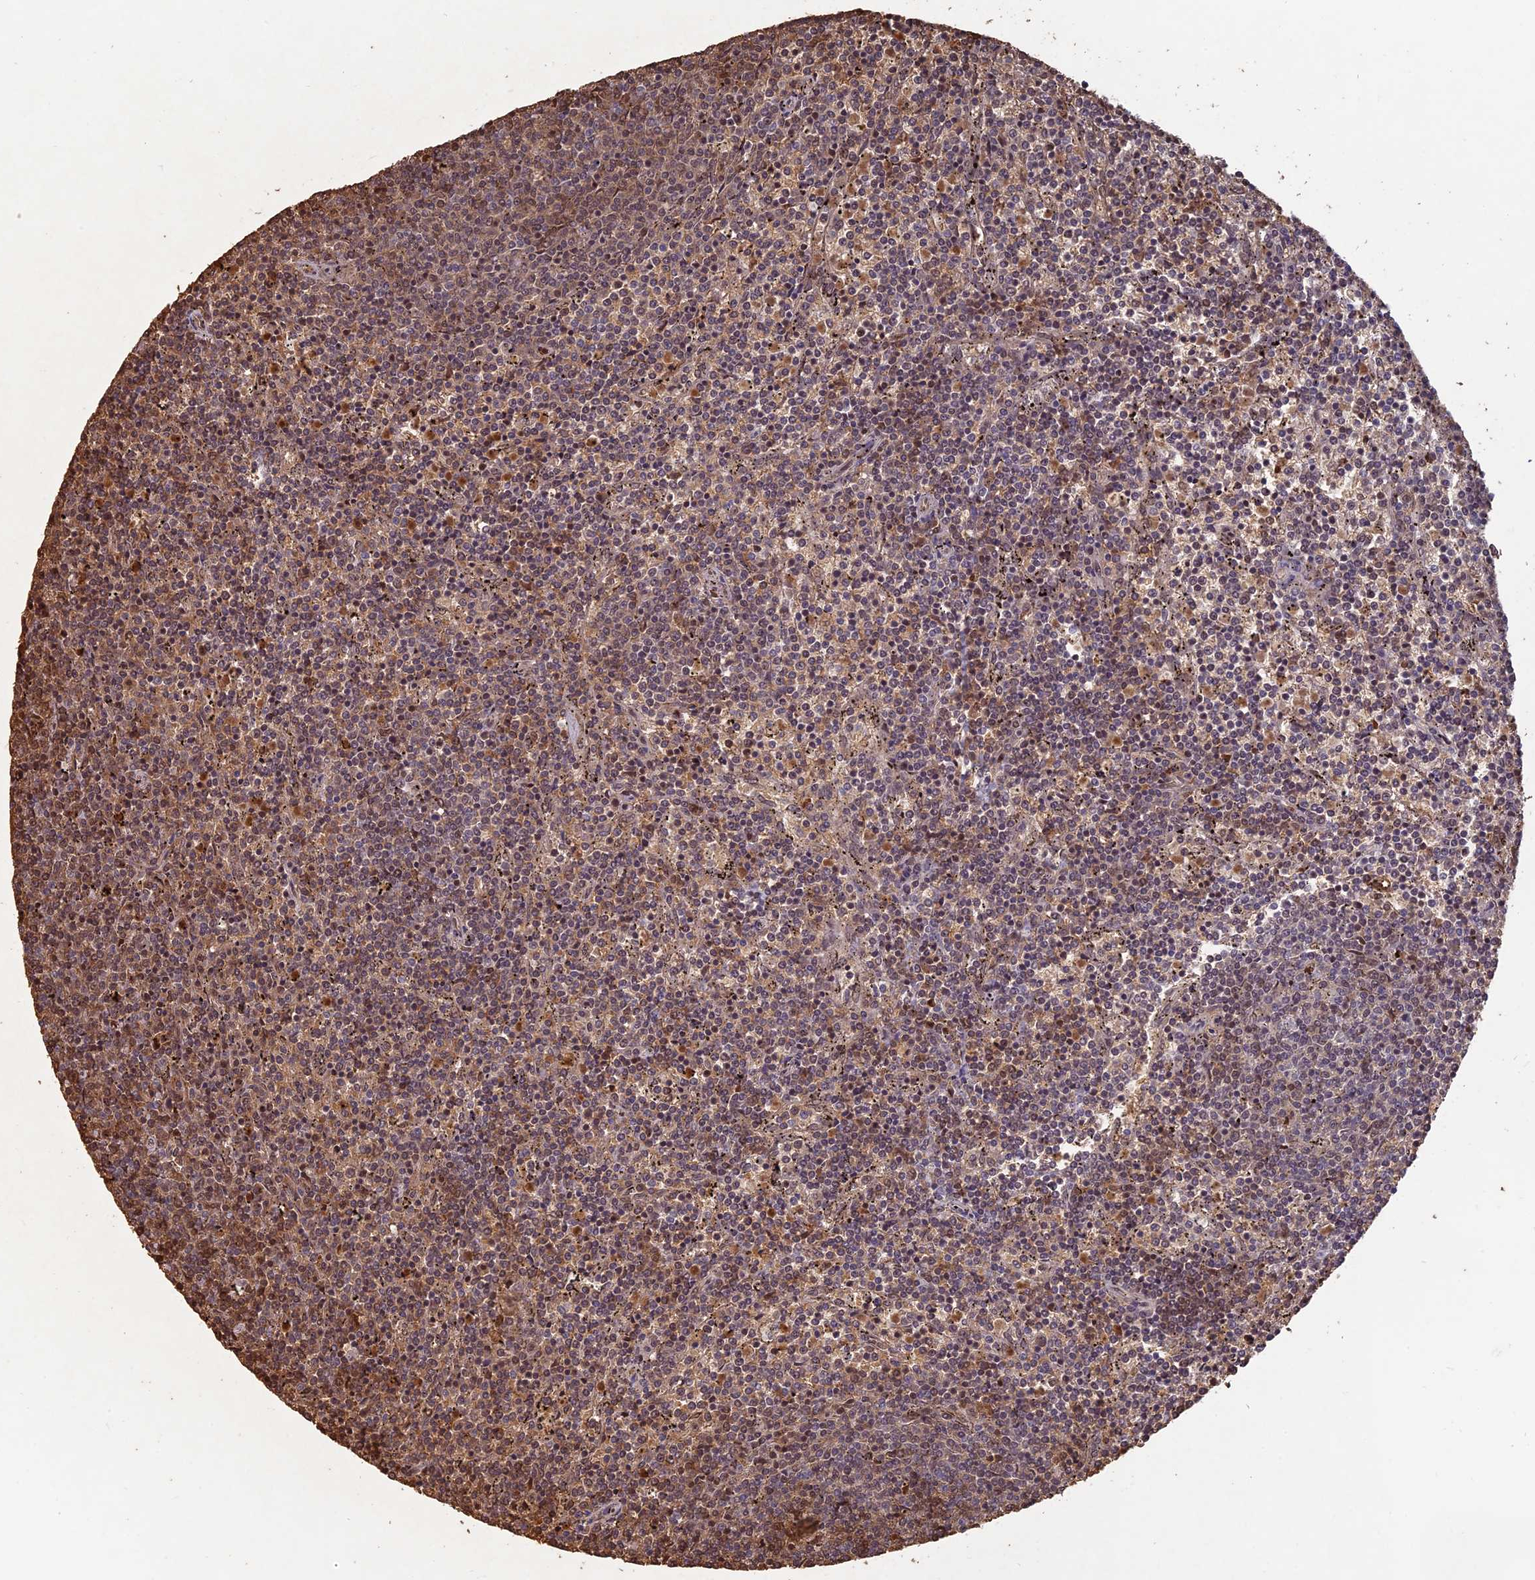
{"staining": {"intensity": "moderate", "quantity": "<25%", "location": "cytoplasmic/membranous,nuclear"}, "tissue": "lymphoma", "cell_type": "Tumor cells", "image_type": "cancer", "snomed": [{"axis": "morphology", "description": "Malignant lymphoma, non-Hodgkin's type, Low grade"}, {"axis": "topography", "description": "Spleen"}], "caption": "Human malignant lymphoma, non-Hodgkin's type (low-grade) stained for a protein (brown) reveals moderate cytoplasmic/membranous and nuclear positive positivity in approximately <25% of tumor cells.", "gene": "MFAP1", "patient": {"sex": "female", "age": 50}}